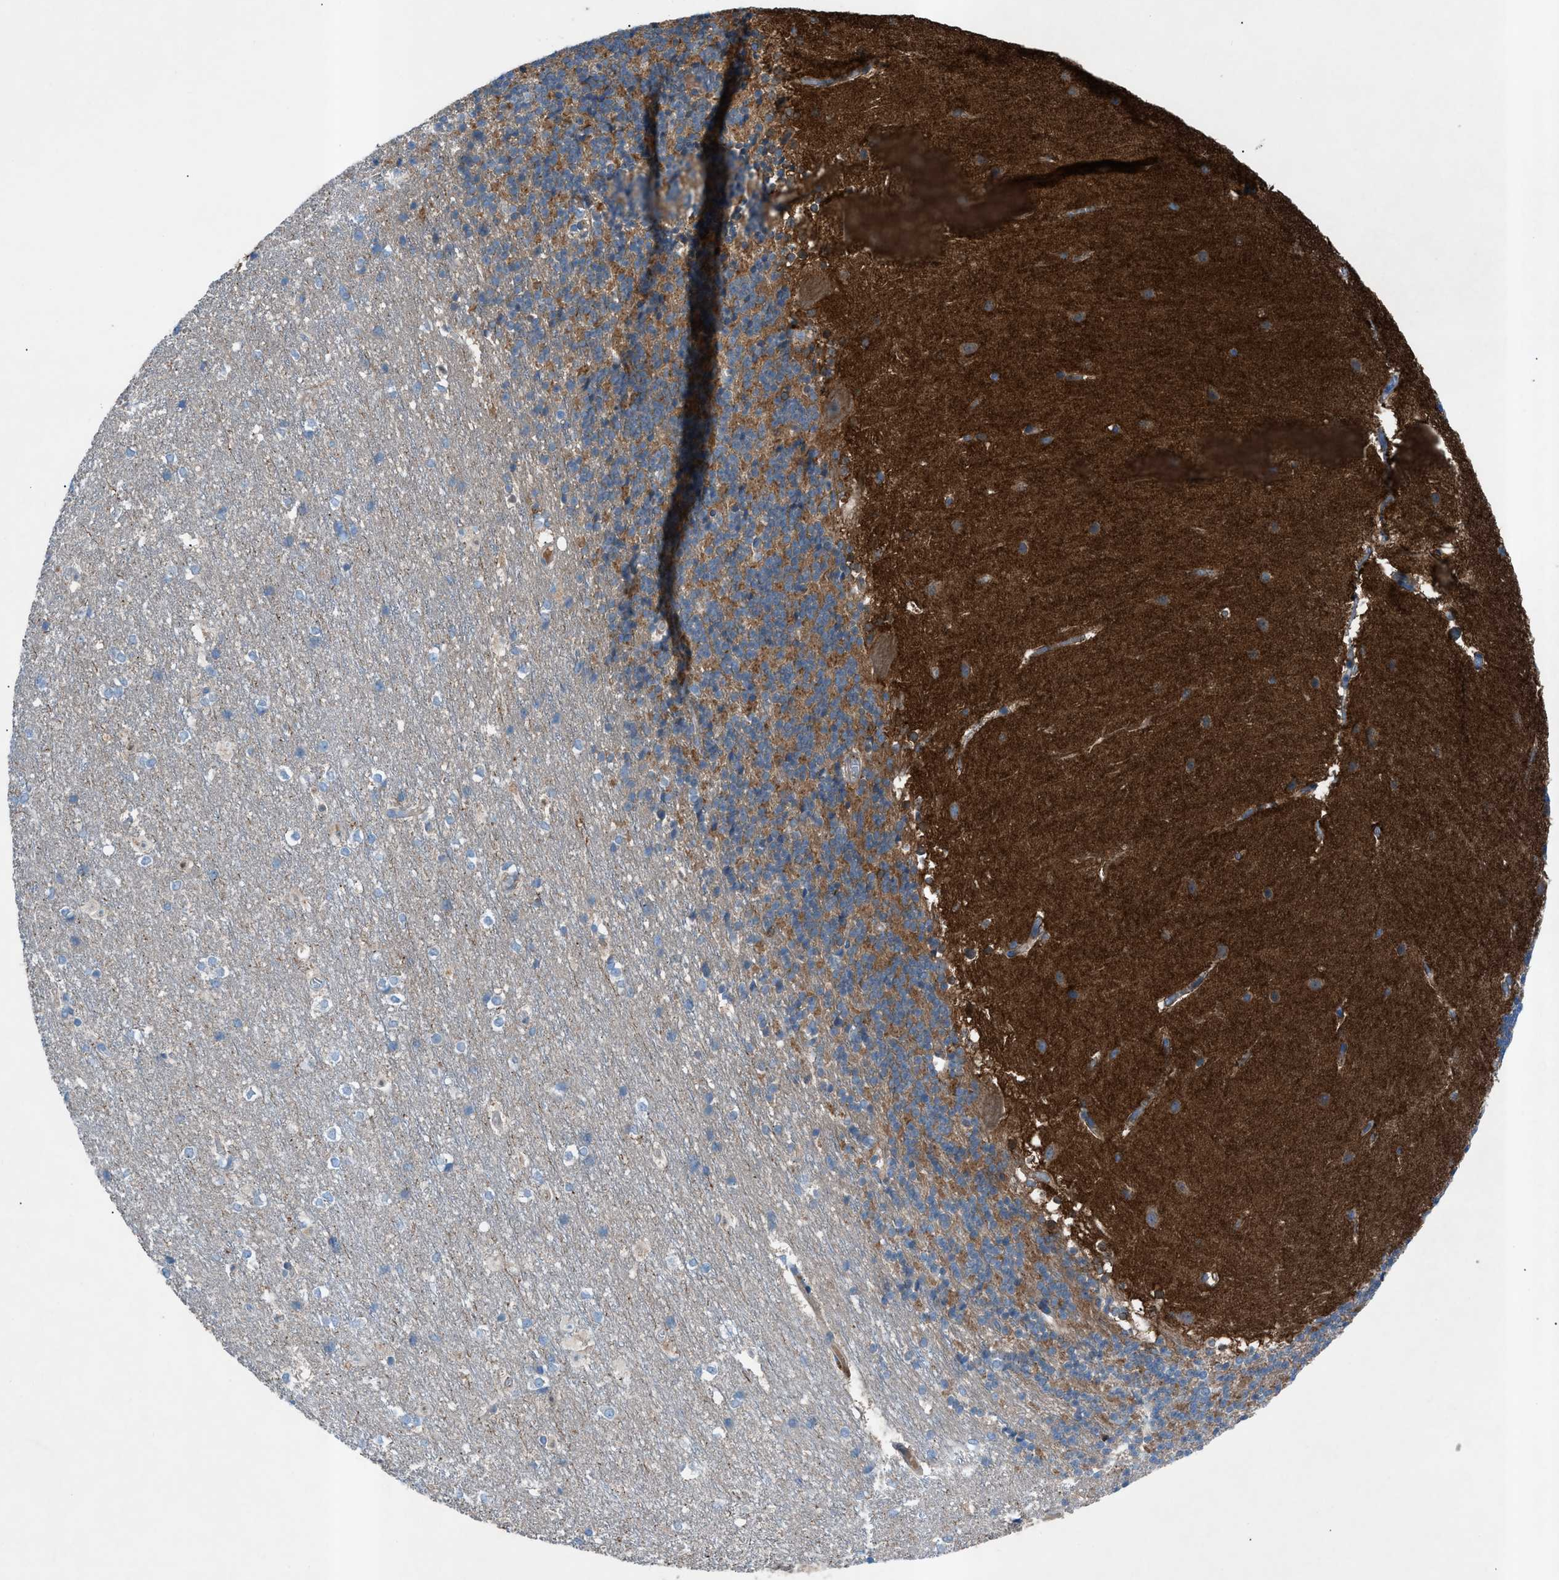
{"staining": {"intensity": "moderate", "quantity": "<25%", "location": "cytoplasmic/membranous"}, "tissue": "cerebellum", "cell_type": "Cells in granular layer", "image_type": "normal", "snomed": [{"axis": "morphology", "description": "Normal tissue, NOS"}, {"axis": "topography", "description": "Cerebellum"}], "caption": "The photomicrograph reveals staining of unremarkable cerebellum, revealing moderate cytoplasmic/membranous protein staining (brown color) within cells in granular layer. (IHC, brightfield microscopy, high magnification).", "gene": "C5AR2", "patient": {"sex": "female", "age": 19}}